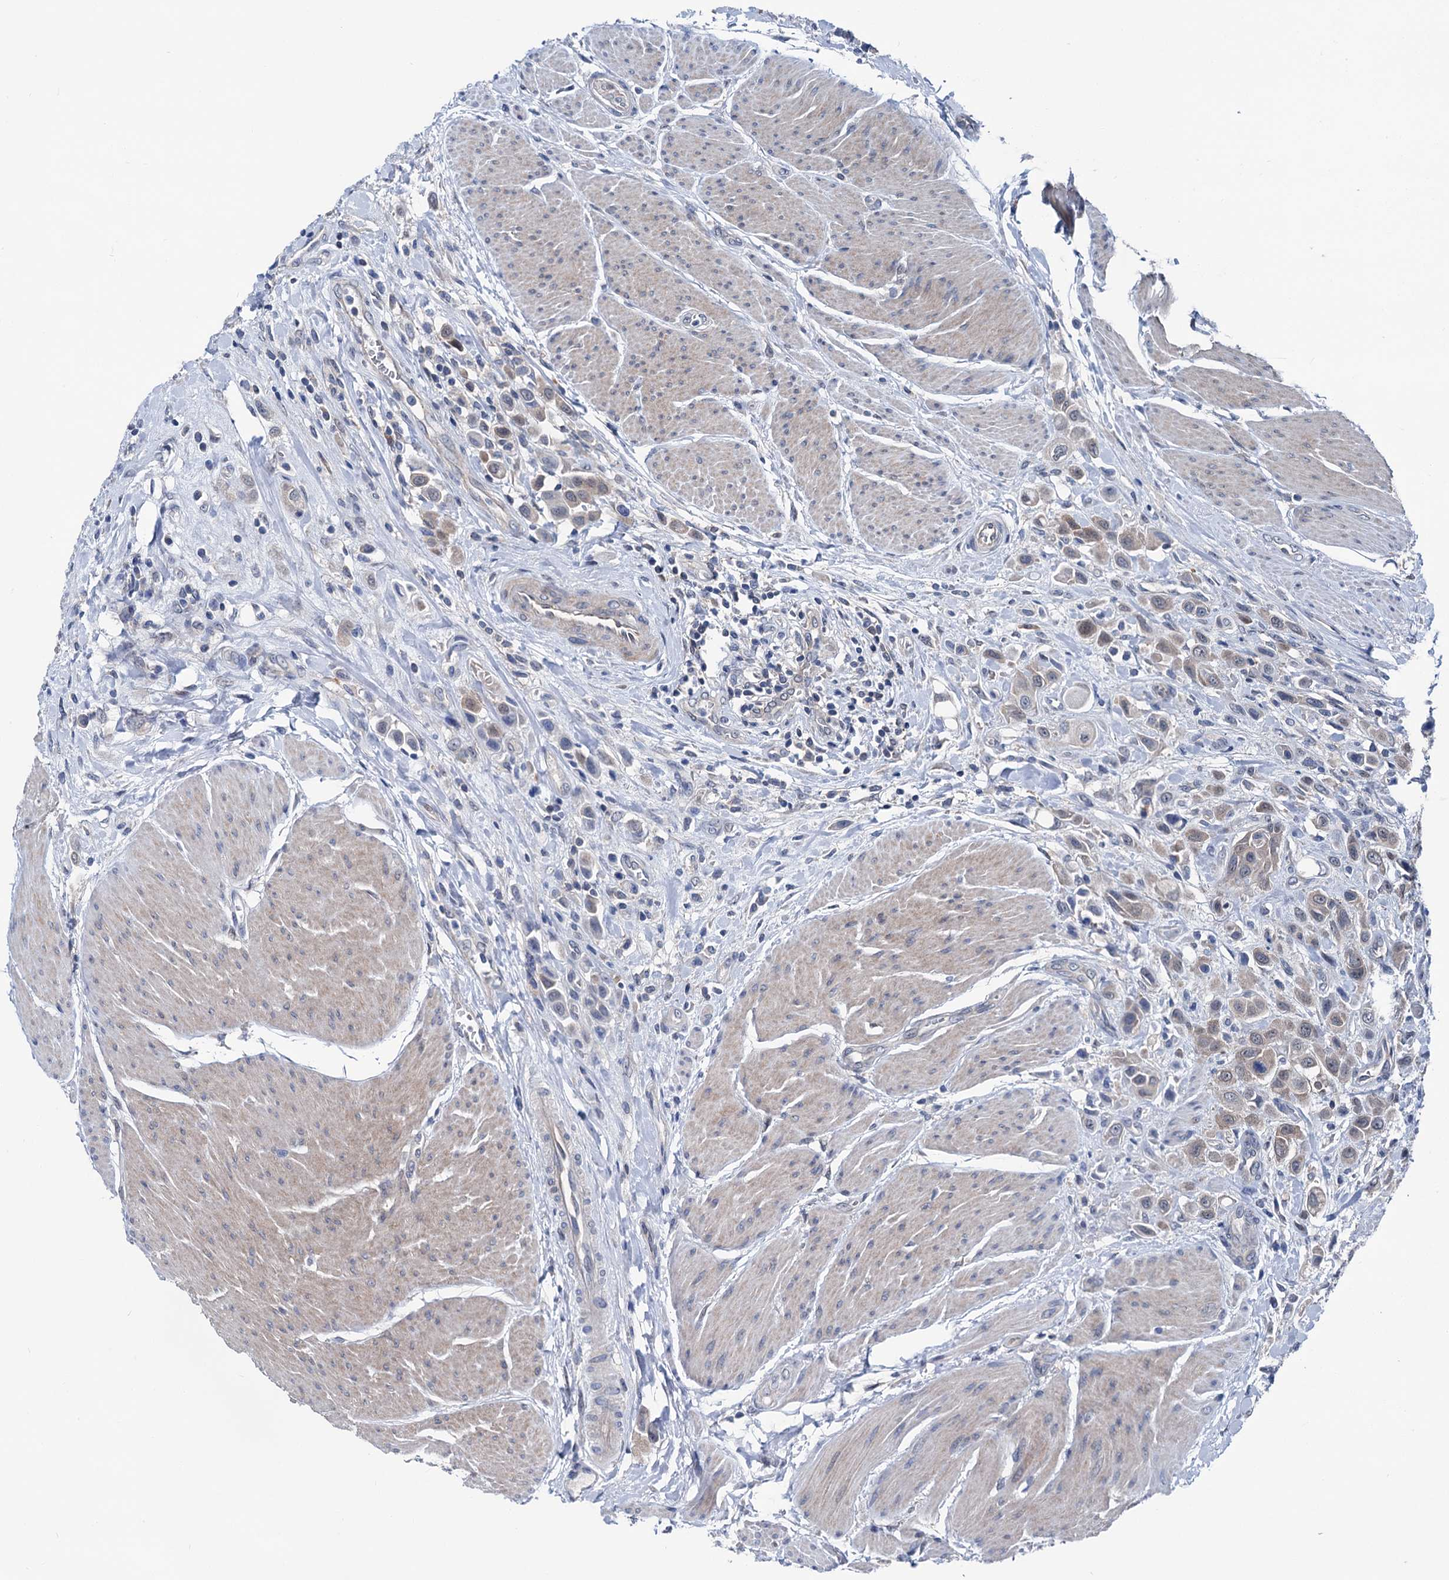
{"staining": {"intensity": "weak", "quantity": ">75%", "location": "cytoplasmic/membranous"}, "tissue": "urothelial cancer", "cell_type": "Tumor cells", "image_type": "cancer", "snomed": [{"axis": "morphology", "description": "Urothelial carcinoma, High grade"}, {"axis": "topography", "description": "Urinary bladder"}], "caption": "Protein expression analysis of human high-grade urothelial carcinoma reveals weak cytoplasmic/membranous positivity in approximately >75% of tumor cells. The staining is performed using DAB brown chromogen to label protein expression. The nuclei are counter-stained blue using hematoxylin.", "gene": "GLO1", "patient": {"sex": "male", "age": 50}}